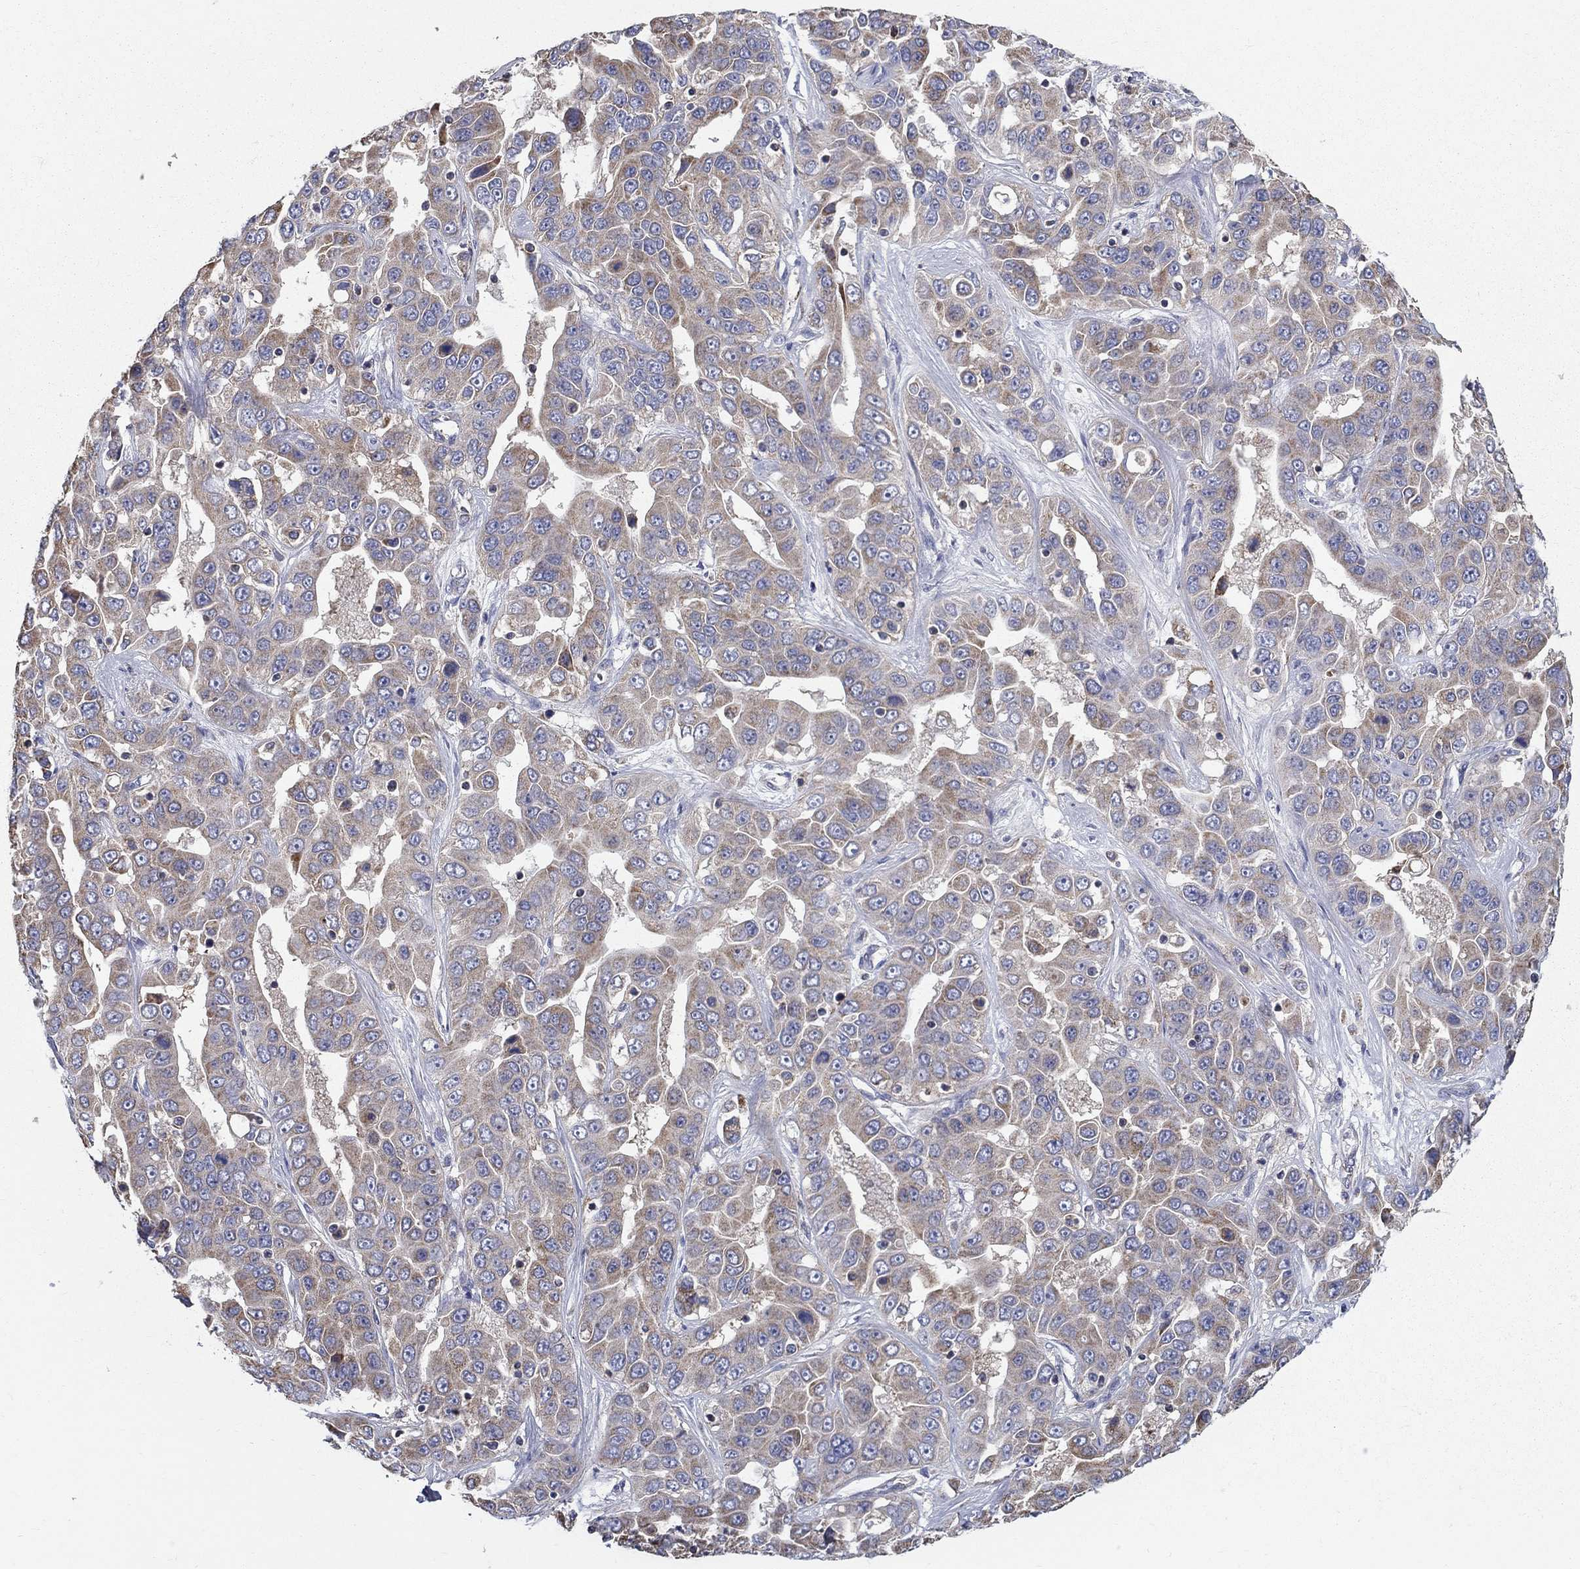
{"staining": {"intensity": "weak", "quantity": ">75%", "location": "cytoplasmic/membranous"}, "tissue": "liver cancer", "cell_type": "Tumor cells", "image_type": "cancer", "snomed": [{"axis": "morphology", "description": "Cholangiocarcinoma"}, {"axis": "topography", "description": "Liver"}], "caption": "The micrograph shows immunohistochemical staining of liver cancer. There is weak cytoplasmic/membranous expression is seen in approximately >75% of tumor cells. (Brightfield microscopy of DAB IHC at high magnification).", "gene": "NME5", "patient": {"sex": "female", "age": 52}}